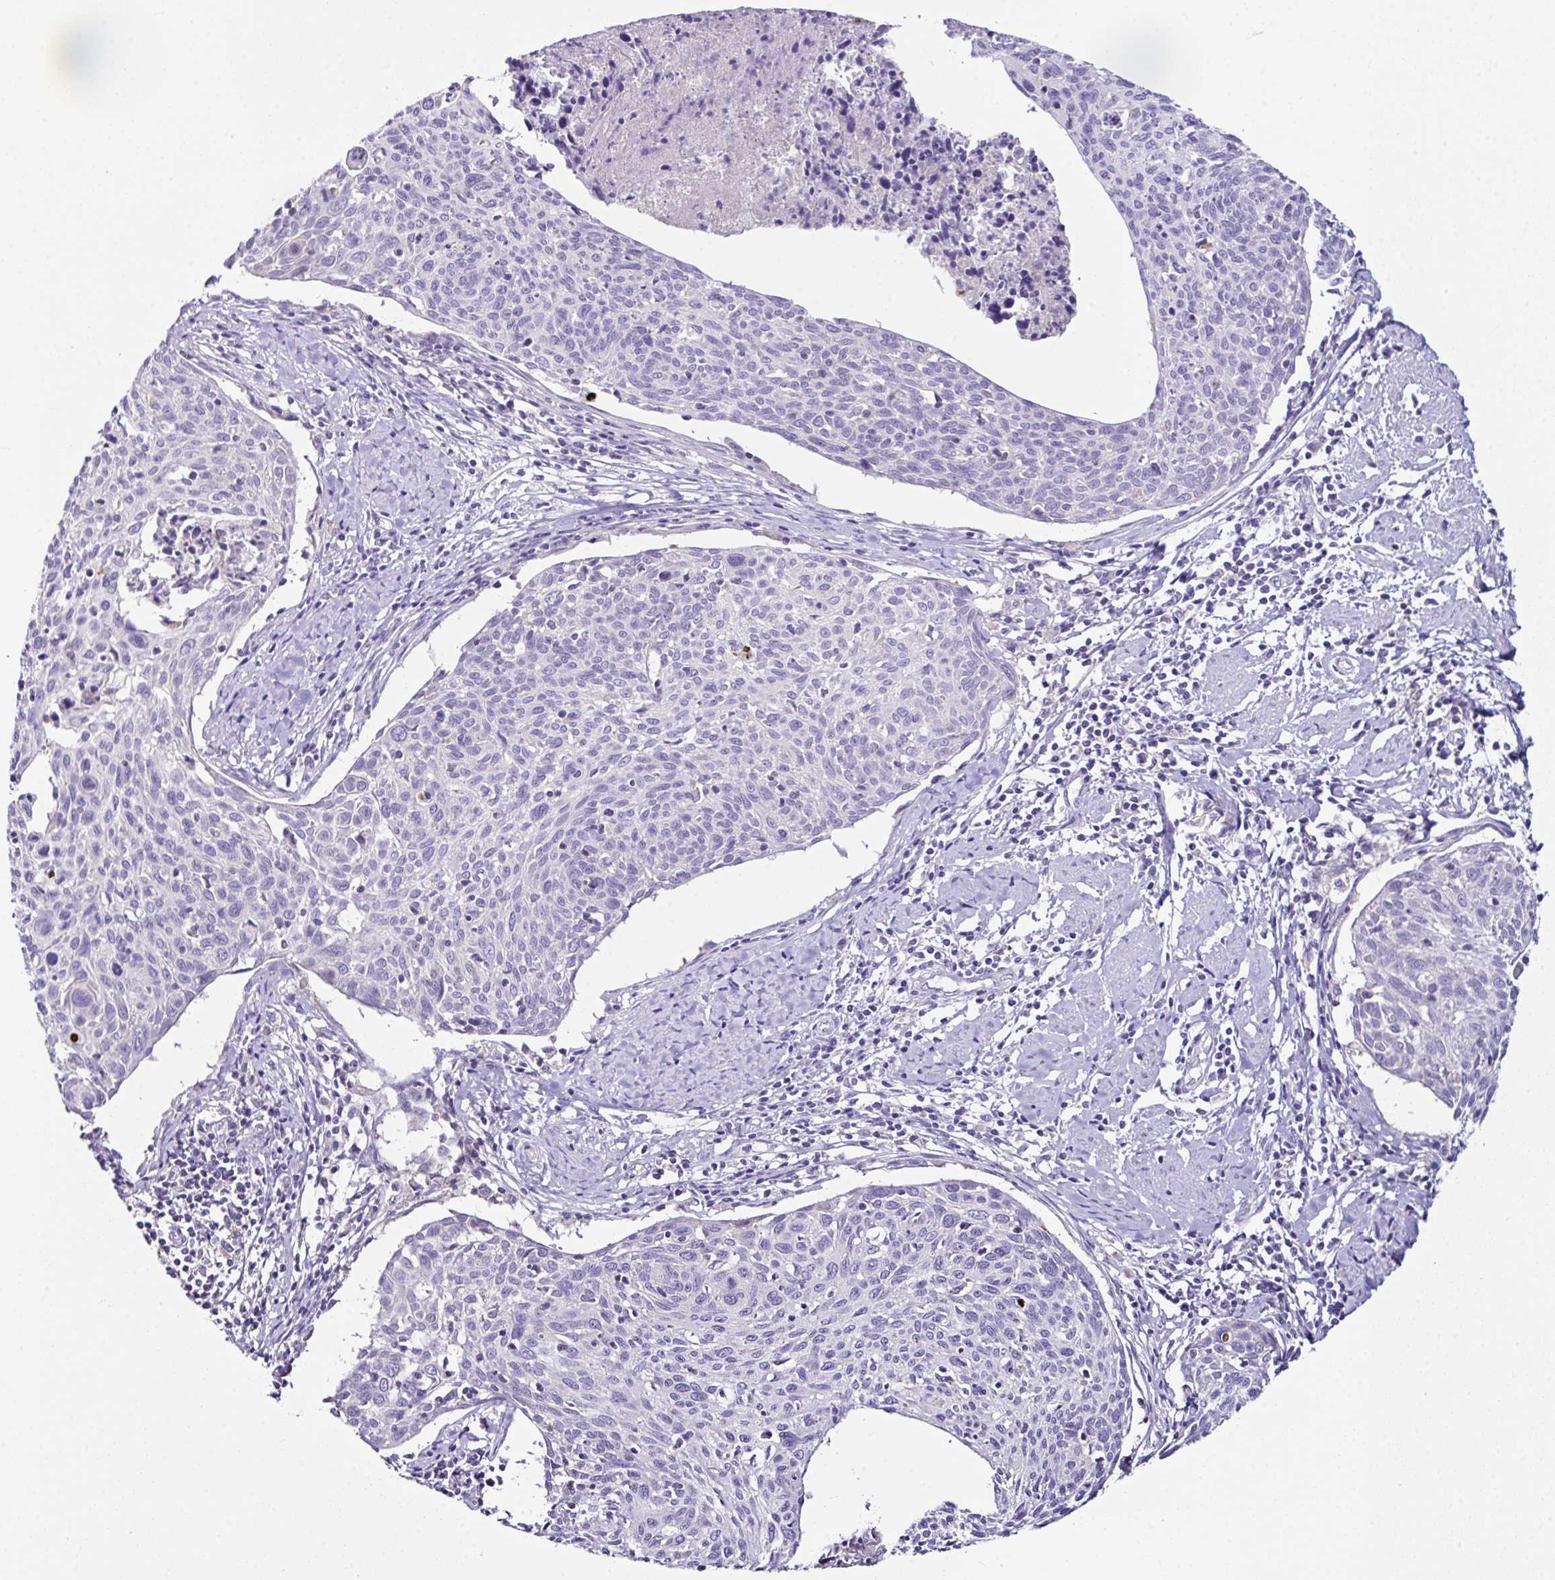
{"staining": {"intensity": "negative", "quantity": "none", "location": "none"}, "tissue": "cervical cancer", "cell_type": "Tumor cells", "image_type": "cancer", "snomed": [{"axis": "morphology", "description": "Squamous cell carcinoma, NOS"}, {"axis": "topography", "description": "Cervix"}], "caption": "Tumor cells are negative for brown protein staining in squamous cell carcinoma (cervical).", "gene": "D2HGDH", "patient": {"sex": "female", "age": 49}}